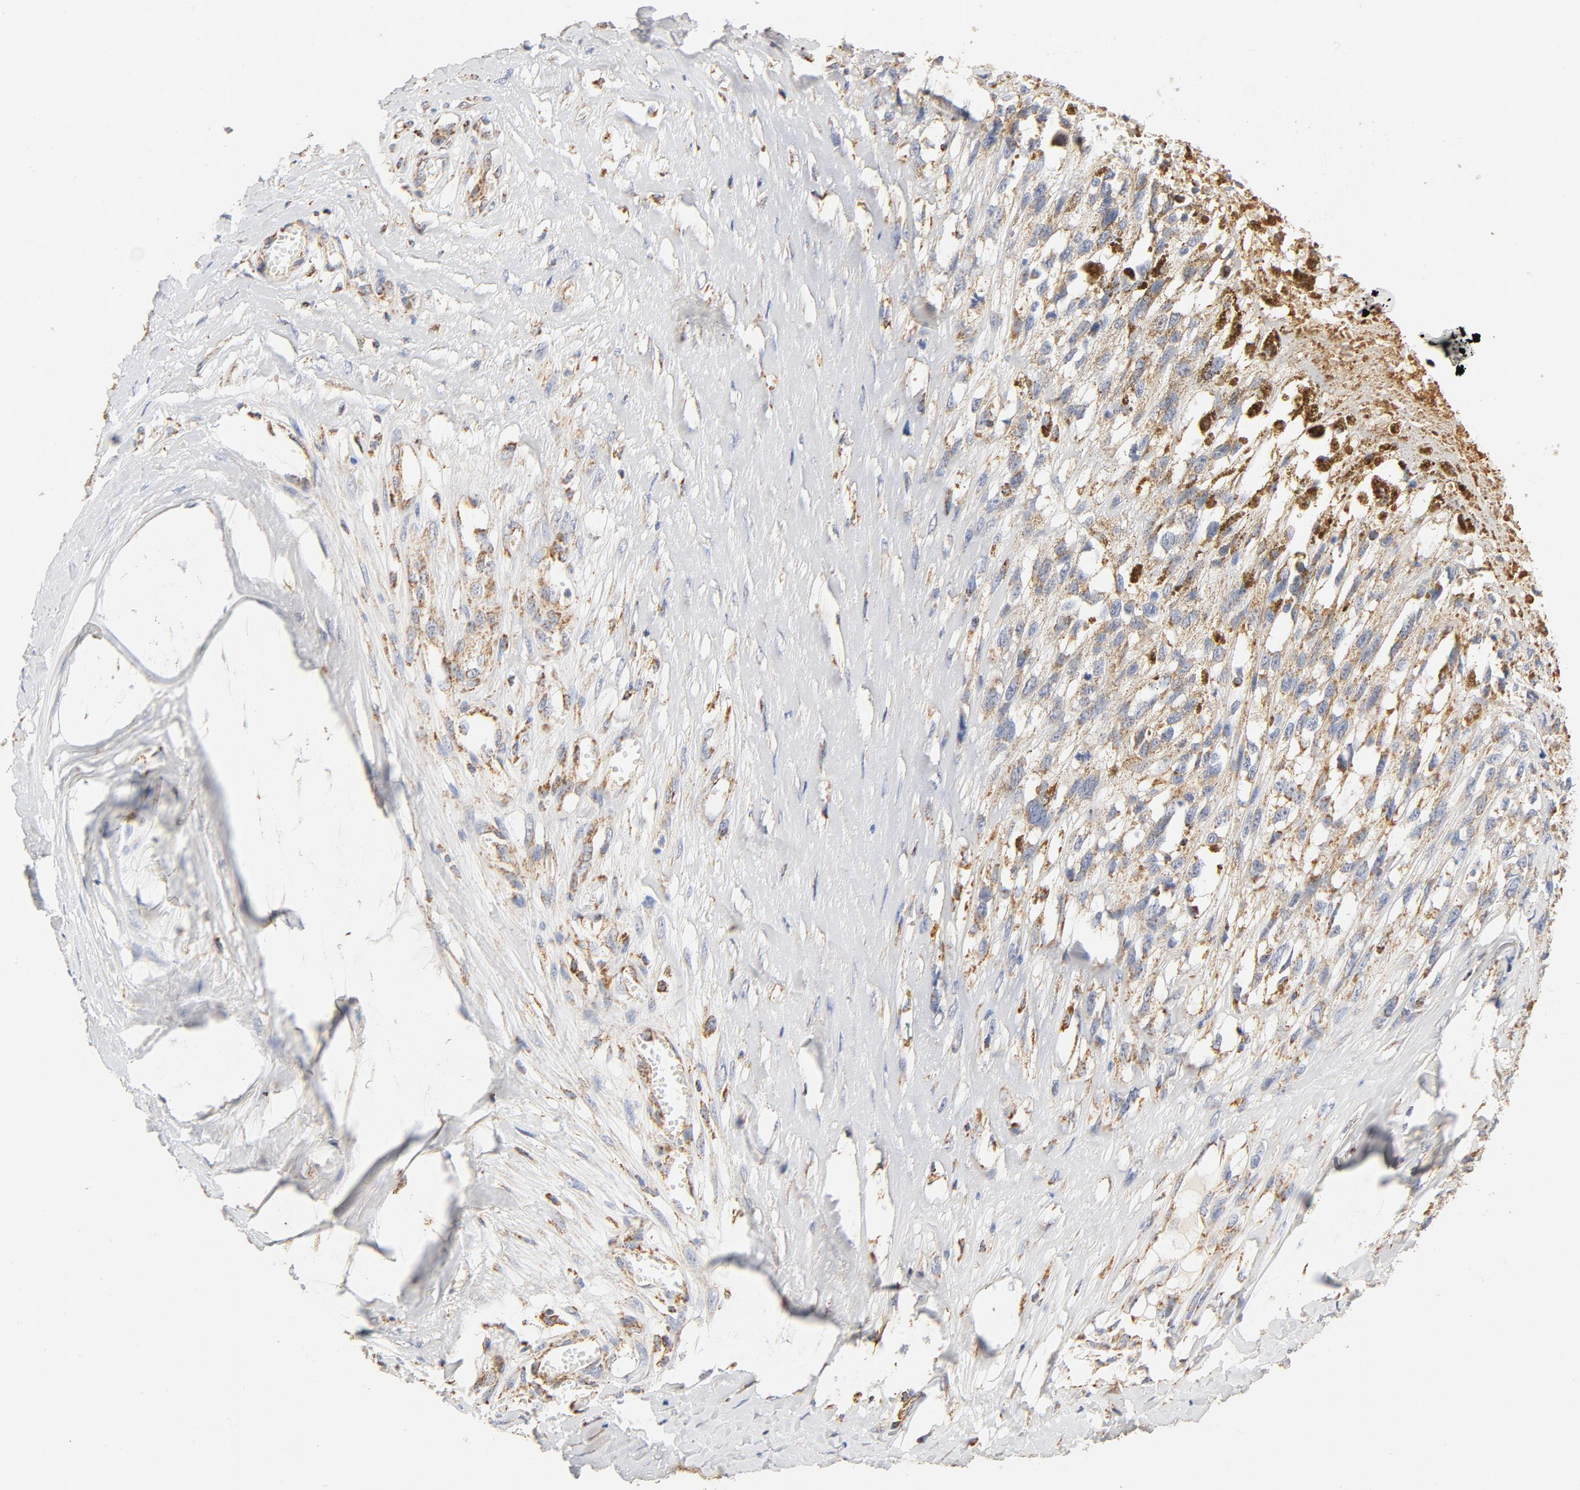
{"staining": {"intensity": "moderate", "quantity": ">75%", "location": "cytoplasmic/membranous"}, "tissue": "melanoma", "cell_type": "Tumor cells", "image_type": "cancer", "snomed": [{"axis": "morphology", "description": "Malignant melanoma, Metastatic site"}, {"axis": "topography", "description": "Lymph node"}], "caption": "Tumor cells demonstrate moderate cytoplasmic/membranous staining in approximately >75% of cells in malignant melanoma (metastatic site).", "gene": "COX4I1", "patient": {"sex": "male", "age": 59}}